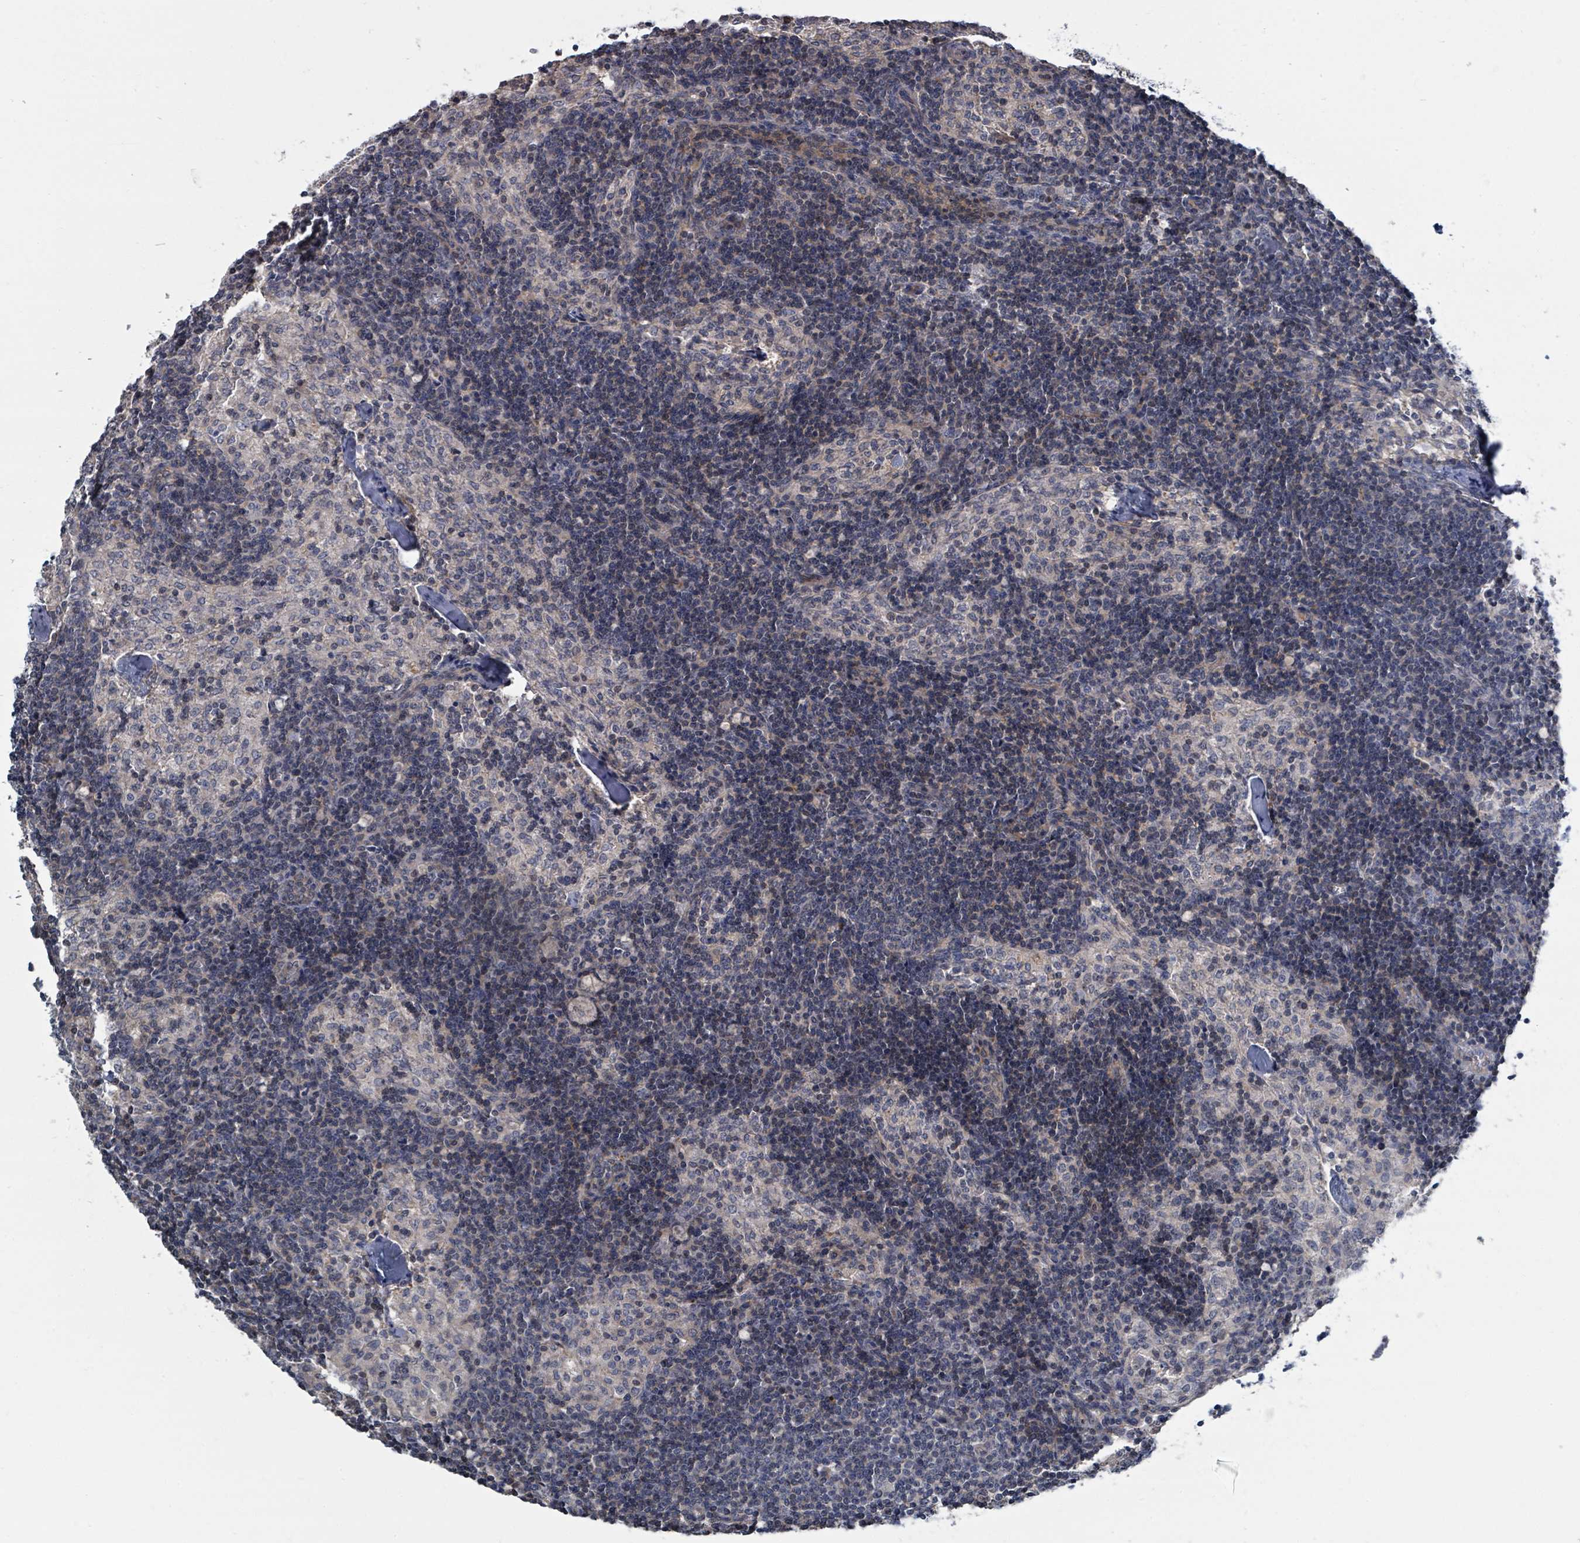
{"staining": {"intensity": "negative", "quantity": "none", "location": "none"}, "tissue": "lymph node", "cell_type": "Non-germinal center cells", "image_type": "normal", "snomed": [{"axis": "morphology", "description": "Normal tissue, NOS"}, {"axis": "topography", "description": "Lymph node"}], "caption": "An IHC histopathology image of normal lymph node is shown. There is no staining in non-germinal center cells of lymph node. Brightfield microscopy of immunohistochemistry stained with DAB (brown) and hematoxylin (blue), captured at high magnification.", "gene": "SLC25A45", "patient": {"sex": "female", "age": 42}}